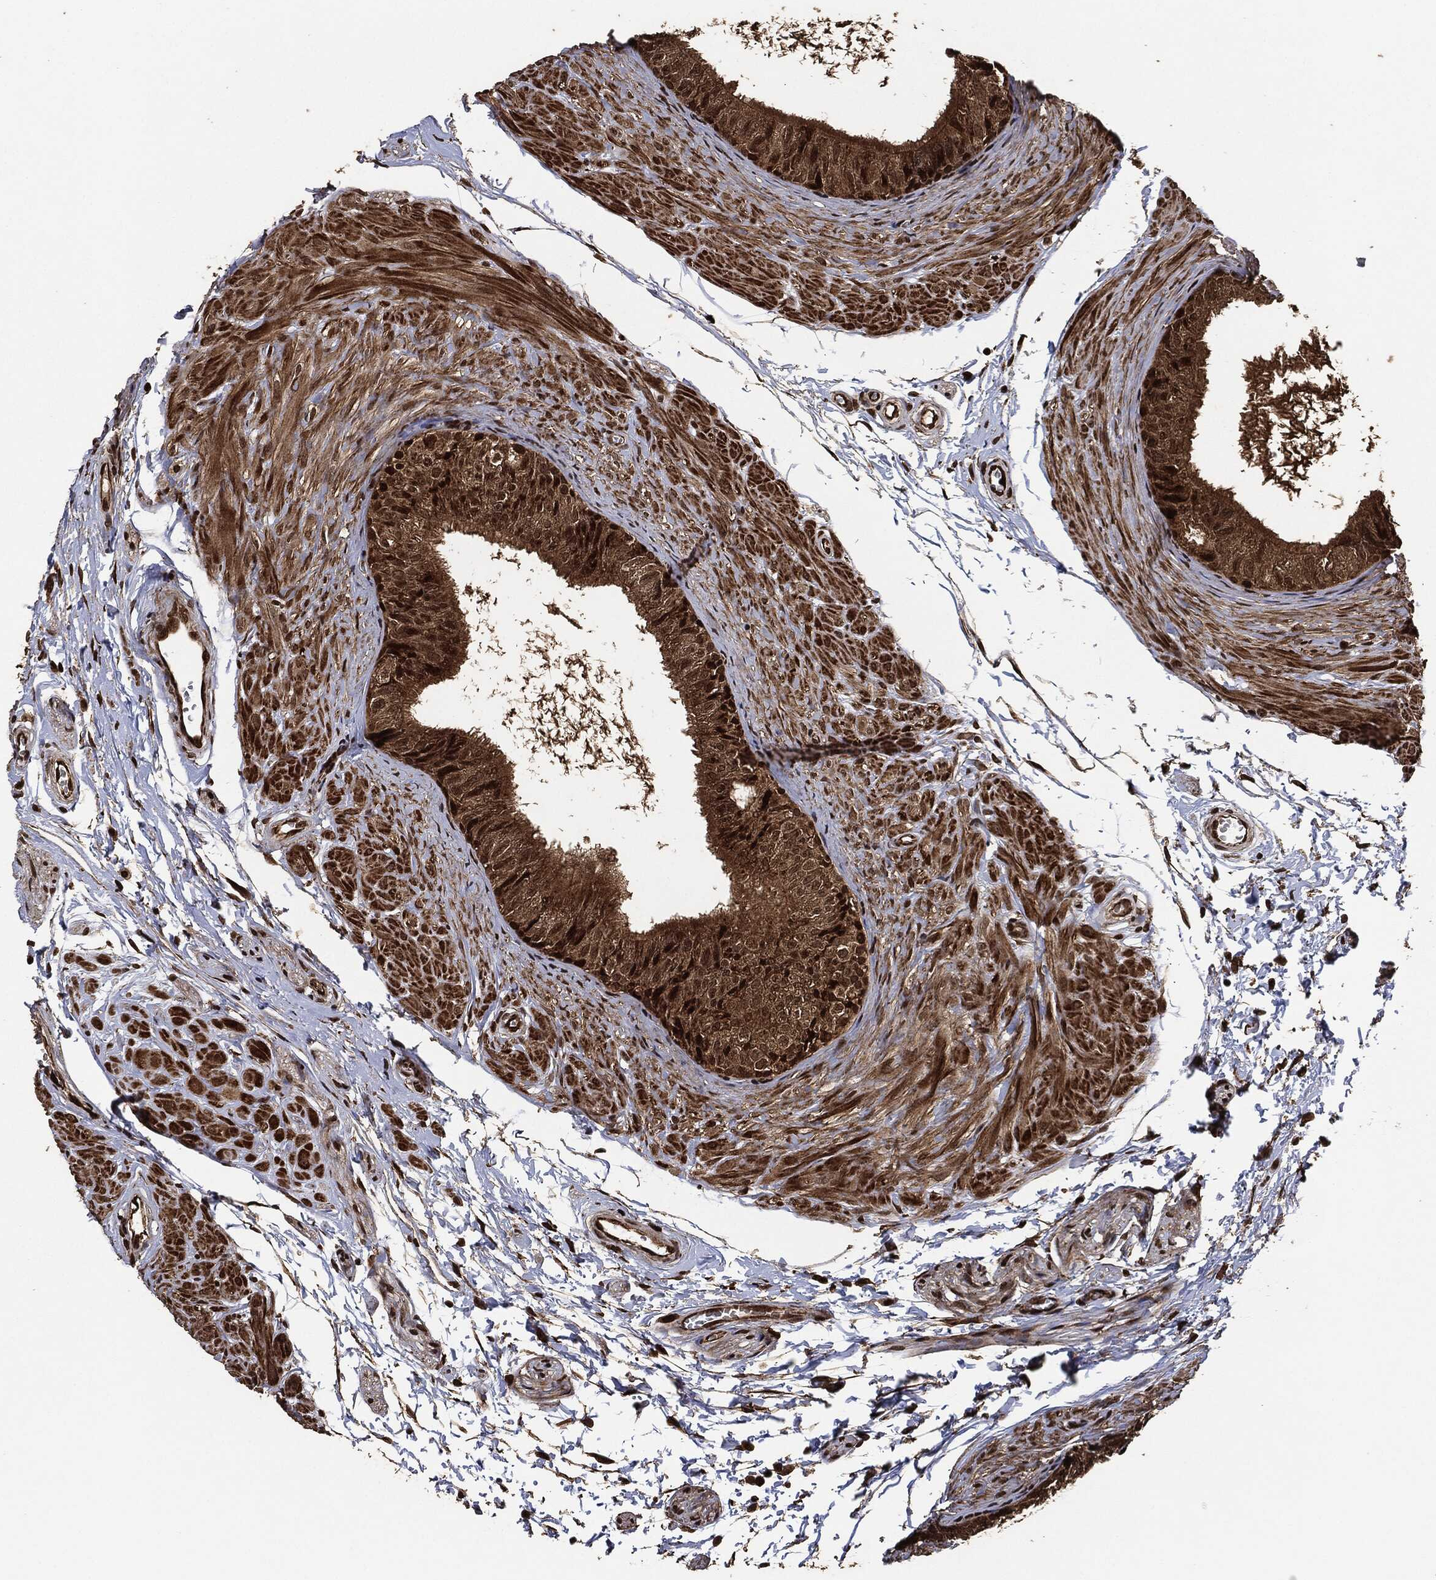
{"staining": {"intensity": "strong", "quantity": ">75%", "location": "cytoplasmic/membranous,nuclear"}, "tissue": "epididymis", "cell_type": "Glandular cells", "image_type": "normal", "snomed": [{"axis": "morphology", "description": "Normal tissue, NOS"}, {"axis": "topography", "description": "Epididymis"}], "caption": "Protein analysis of benign epididymis reveals strong cytoplasmic/membranous,nuclear staining in approximately >75% of glandular cells. The staining was performed using DAB to visualize the protein expression in brown, while the nuclei were stained in blue with hematoxylin (Magnification: 20x).", "gene": "PDK1", "patient": {"sex": "male", "age": 22}}